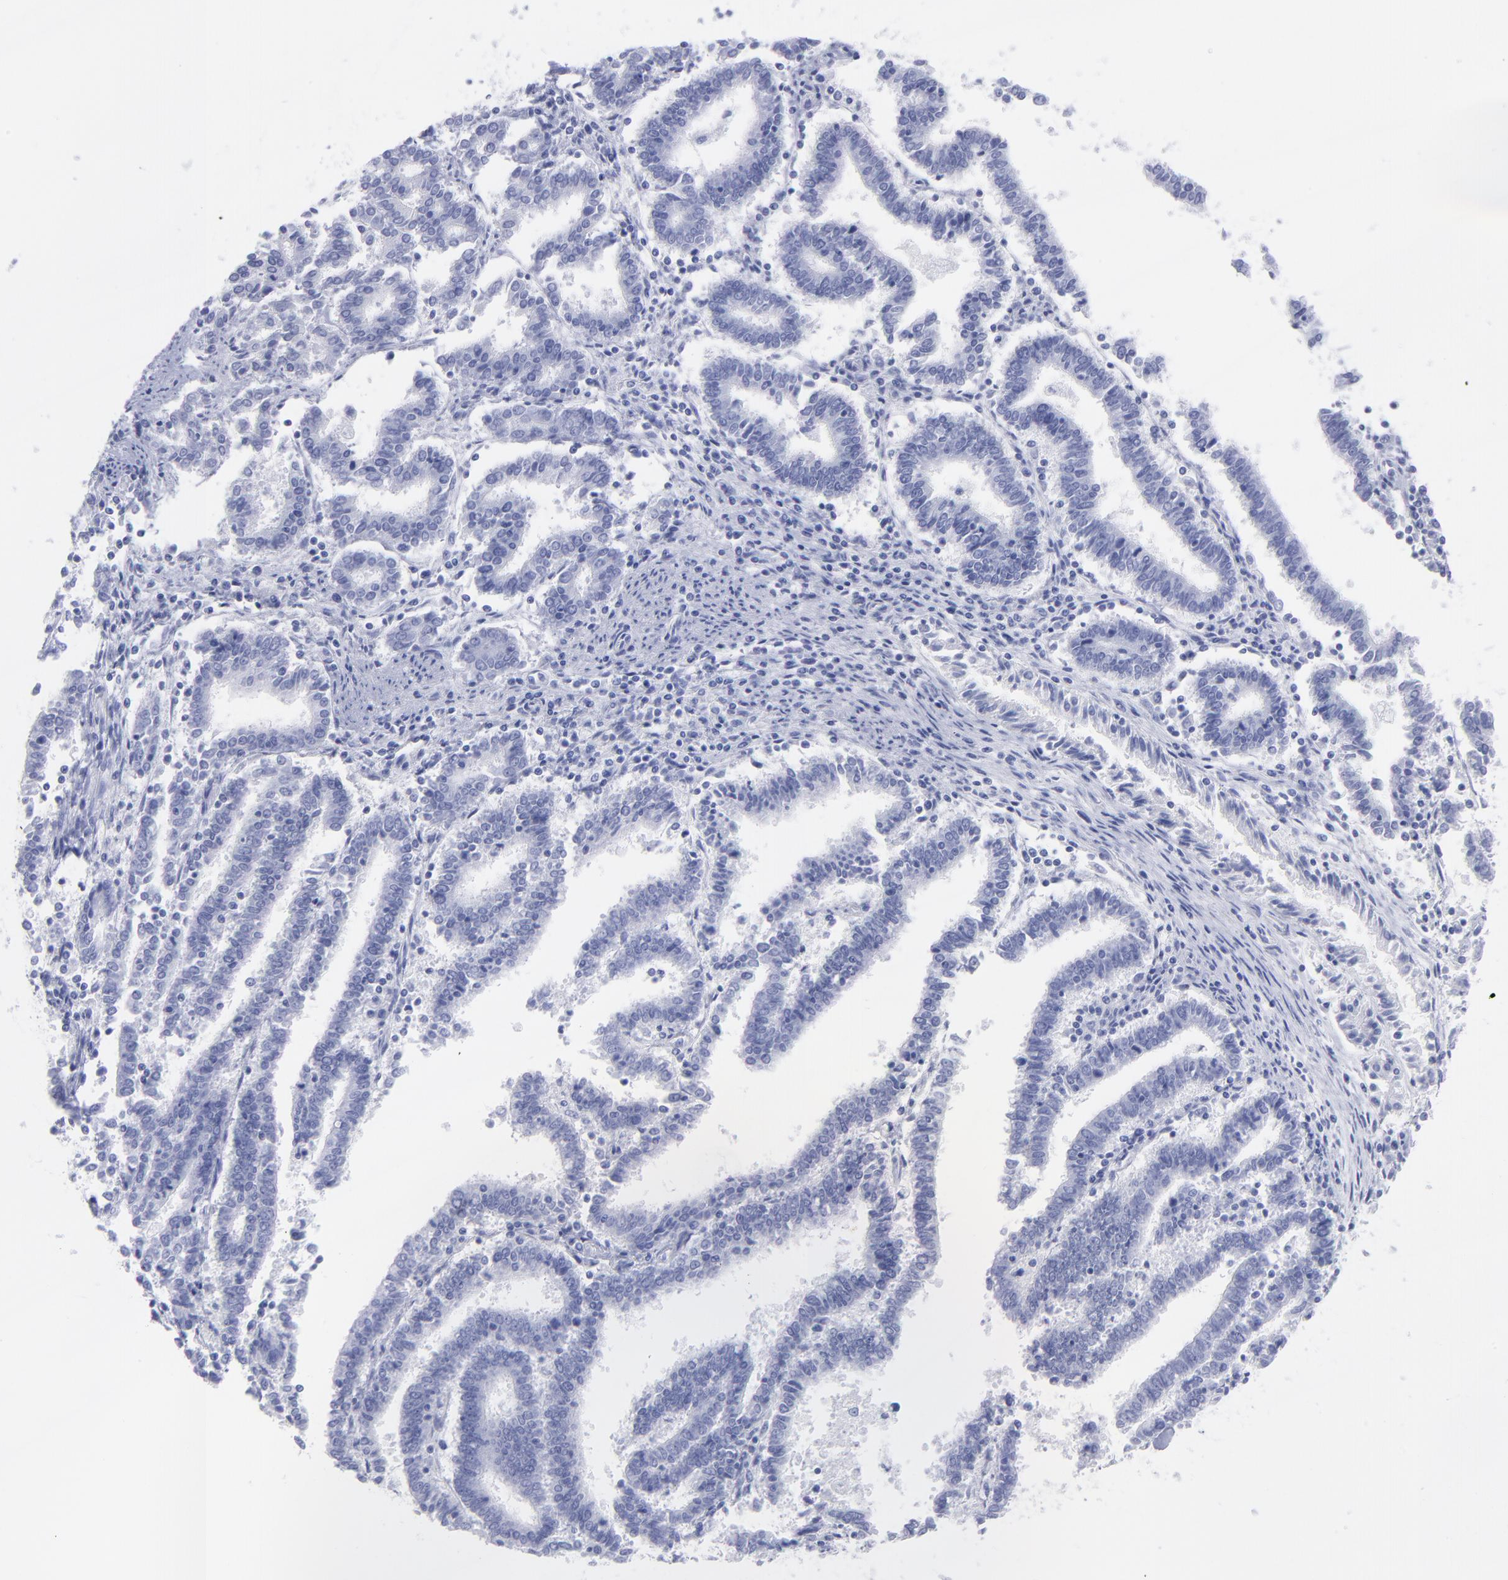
{"staining": {"intensity": "negative", "quantity": "none", "location": "none"}, "tissue": "endometrial cancer", "cell_type": "Tumor cells", "image_type": "cancer", "snomed": [{"axis": "morphology", "description": "Adenocarcinoma, NOS"}, {"axis": "topography", "description": "Uterus"}], "caption": "Immunohistochemical staining of adenocarcinoma (endometrial) reveals no significant positivity in tumor cells.", "gene": "F13B", "patient": {"sex": "female", "age": 83}}